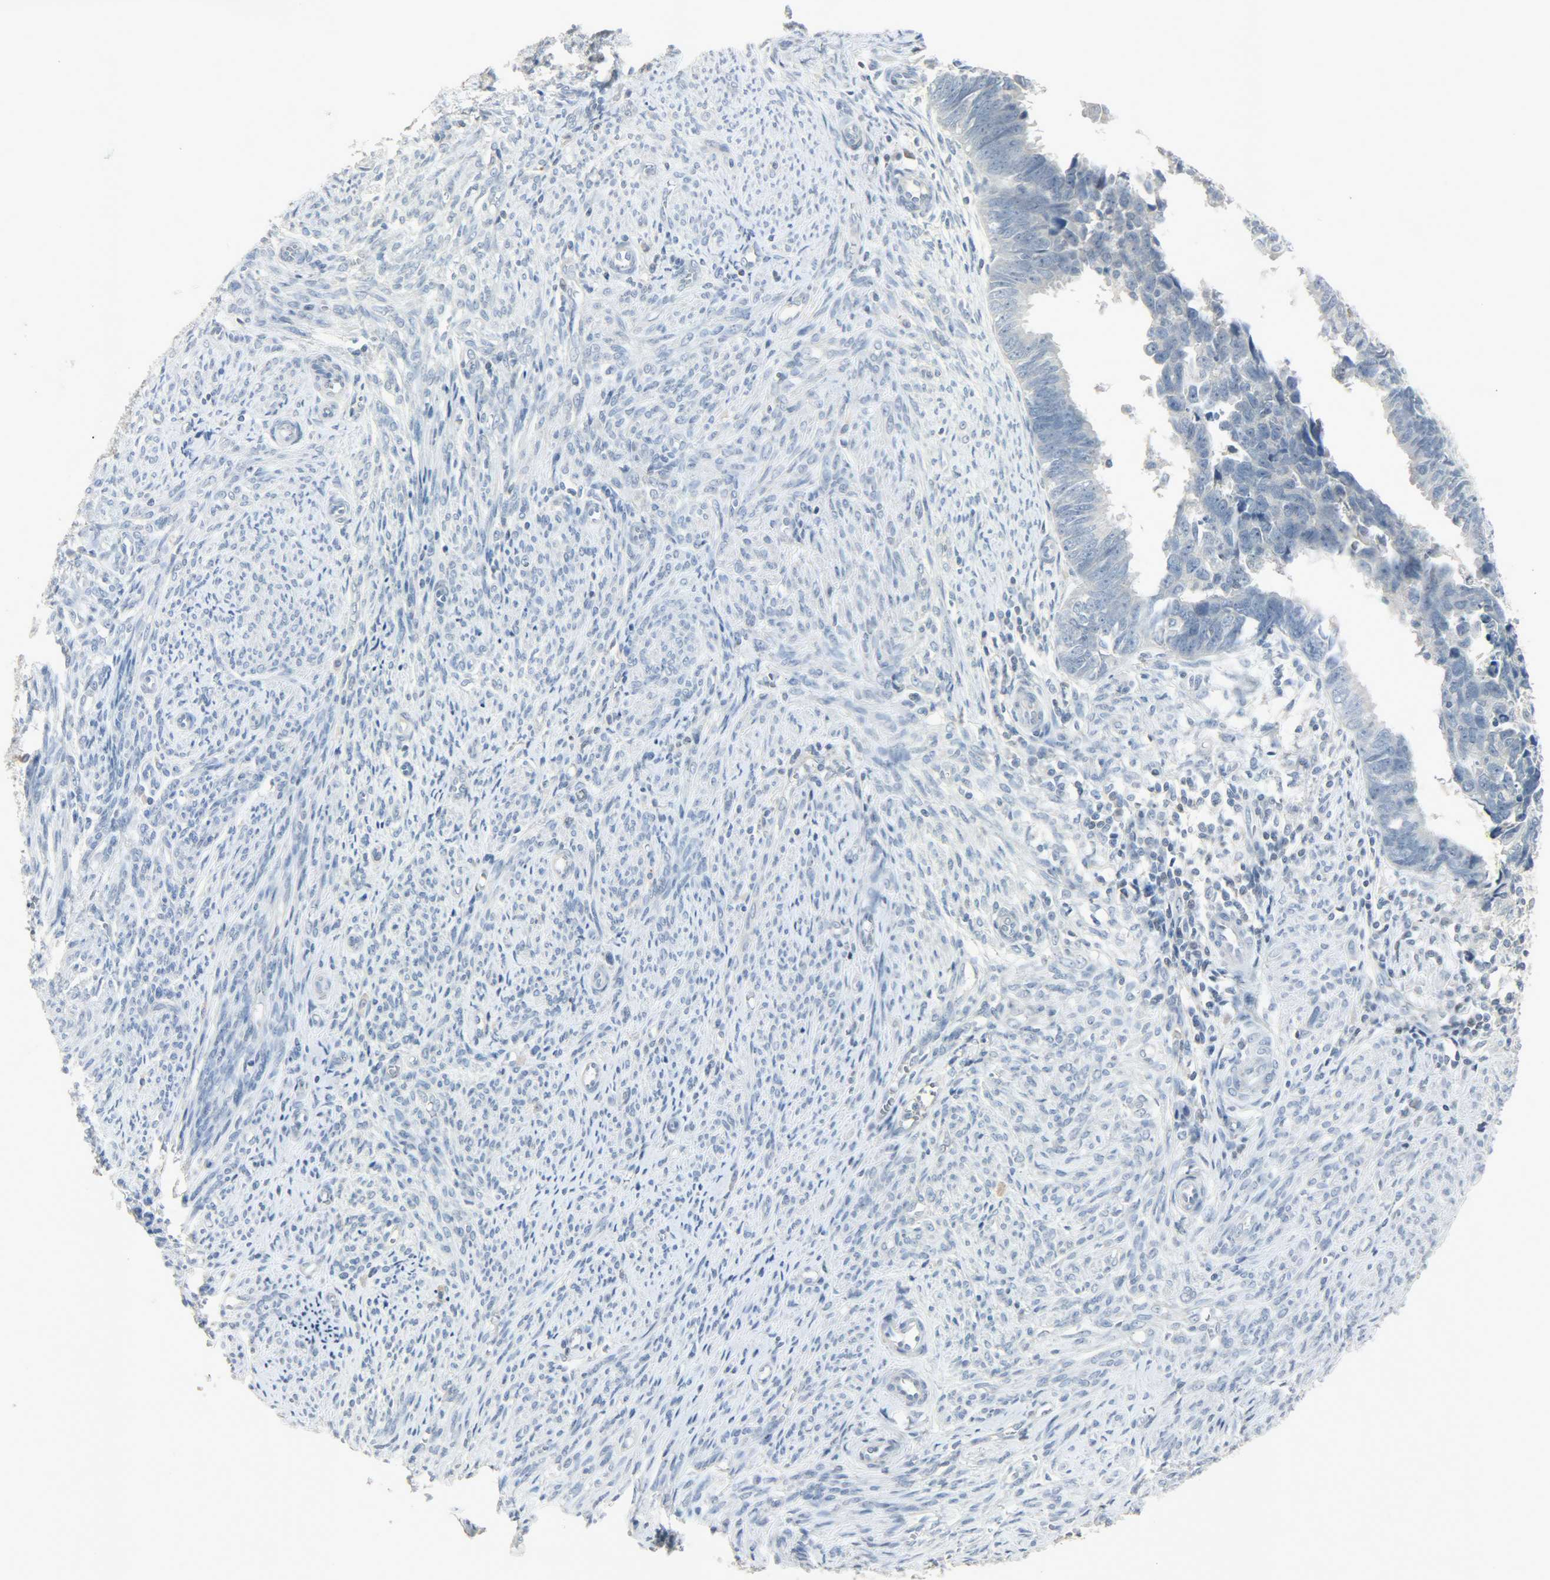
{"staining": {"intensity": "negative", "quantity": "none", "location": "none"}, "tissue": "endometrial cancer", "cell_type": "Tumor cells", "image_type": "cancer", "snomed": [{"axis": "morphology", "description": "Adenocarcinoma, NOS"}, {"axis": "topography", "description": "Endometrium"}], "caption": "This micrograph is of endometrial adenocarcinoma stained with IHC to label a protein in brown with the nuclei are counter-stained blue. There is no positivity in tumor cells.", "gene": "CAMK4", "patient": {"sex": "female", "age": 75}}